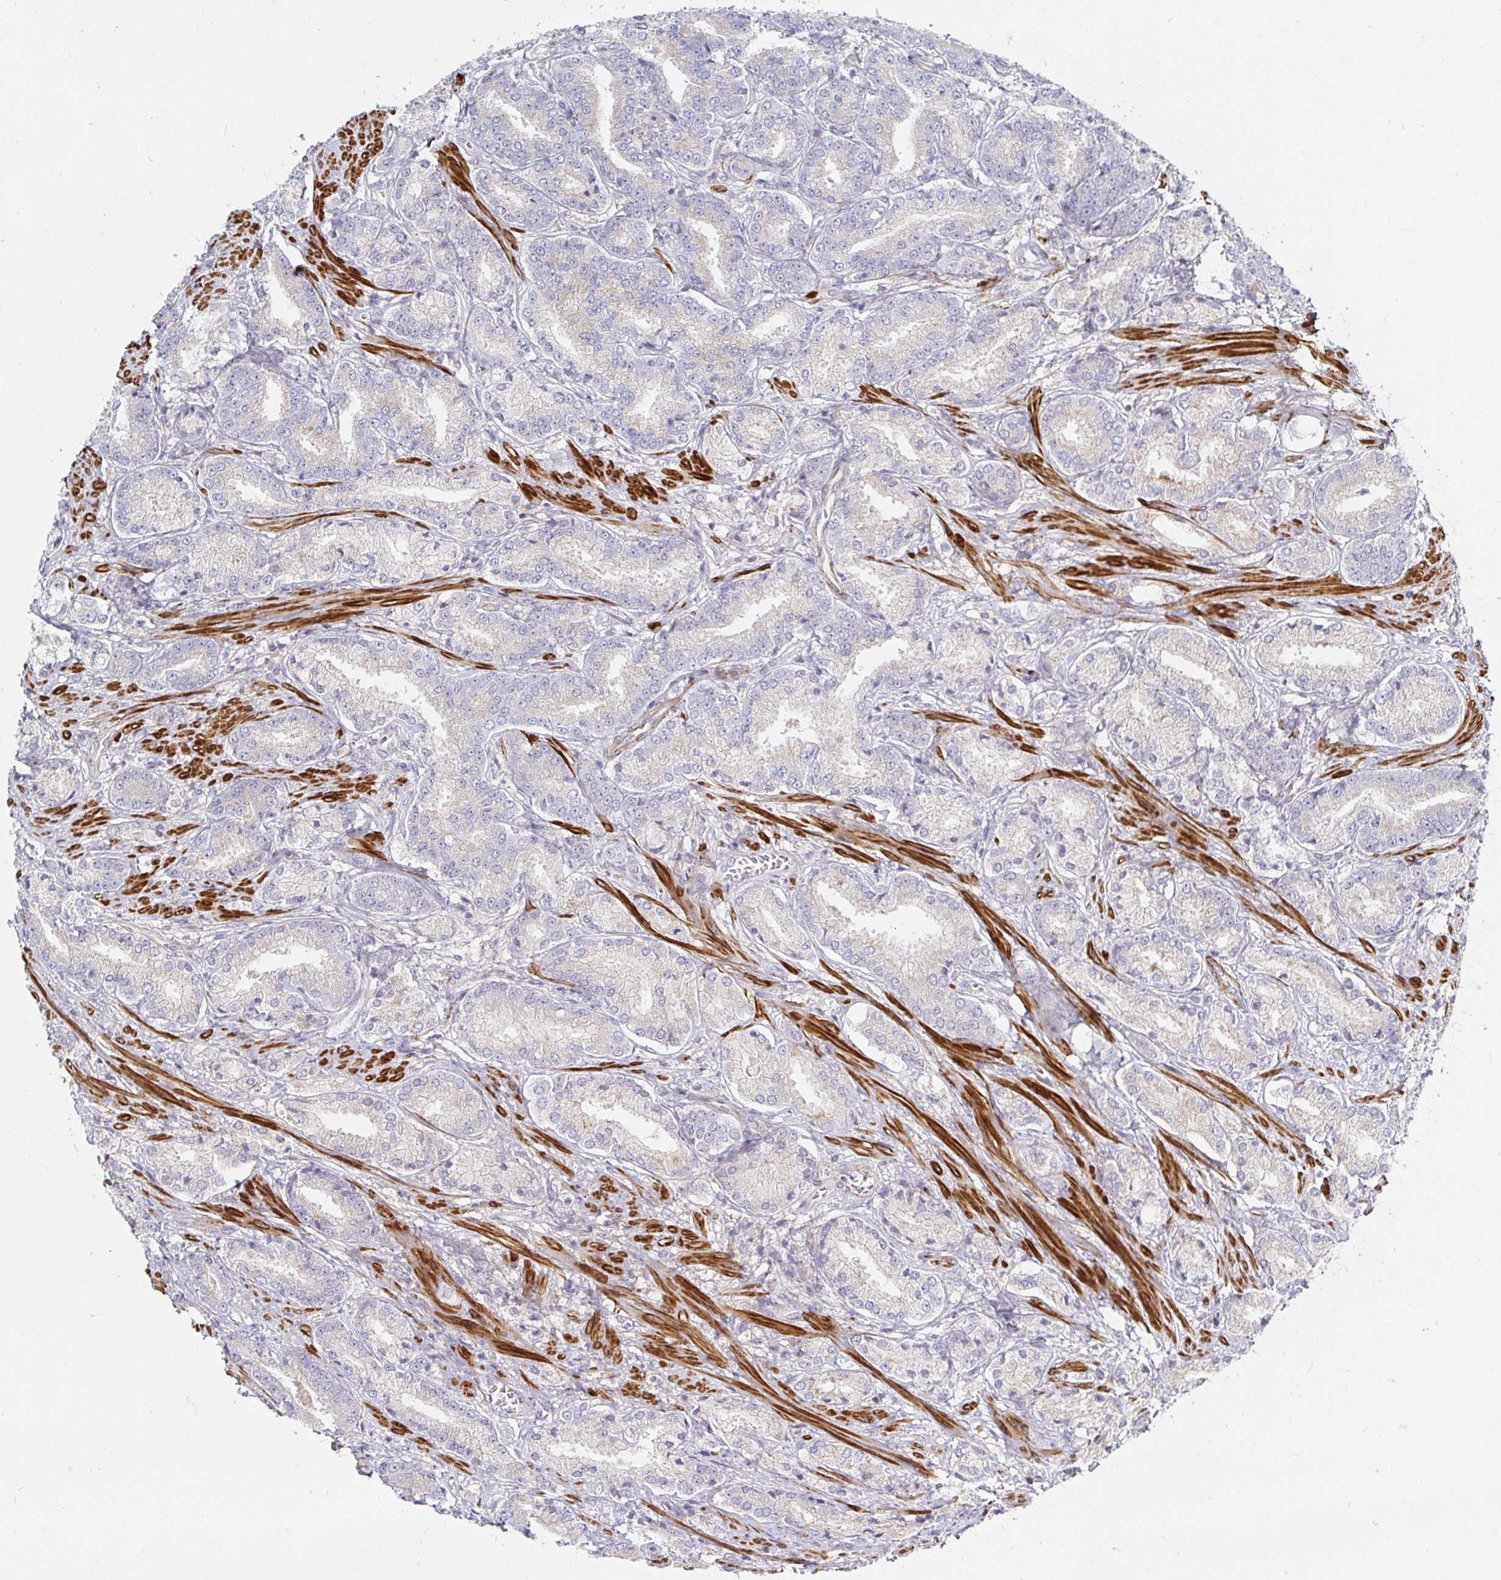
{"staining": {"intensity": "weak", "quantity": "<25%", "location": "cytoplasmic/membranous"}, "tissue": "prostate cancer", "cell_type": "Tumor cells", "image_type": "cancer", "snomed": [{"axis": "morphology", "description": "Adenocarcinoma, High grade"}, {"axis": "topography", "description": "Prostate and seminal vesicle, NOS"}], "caption": "Histopathology image shows no protein positivity in tumor cells of prostate adenocarcinoma (high-grade) tissue.", "gene": "SSH2", "patient": {"sex": "male", "age": 61}}